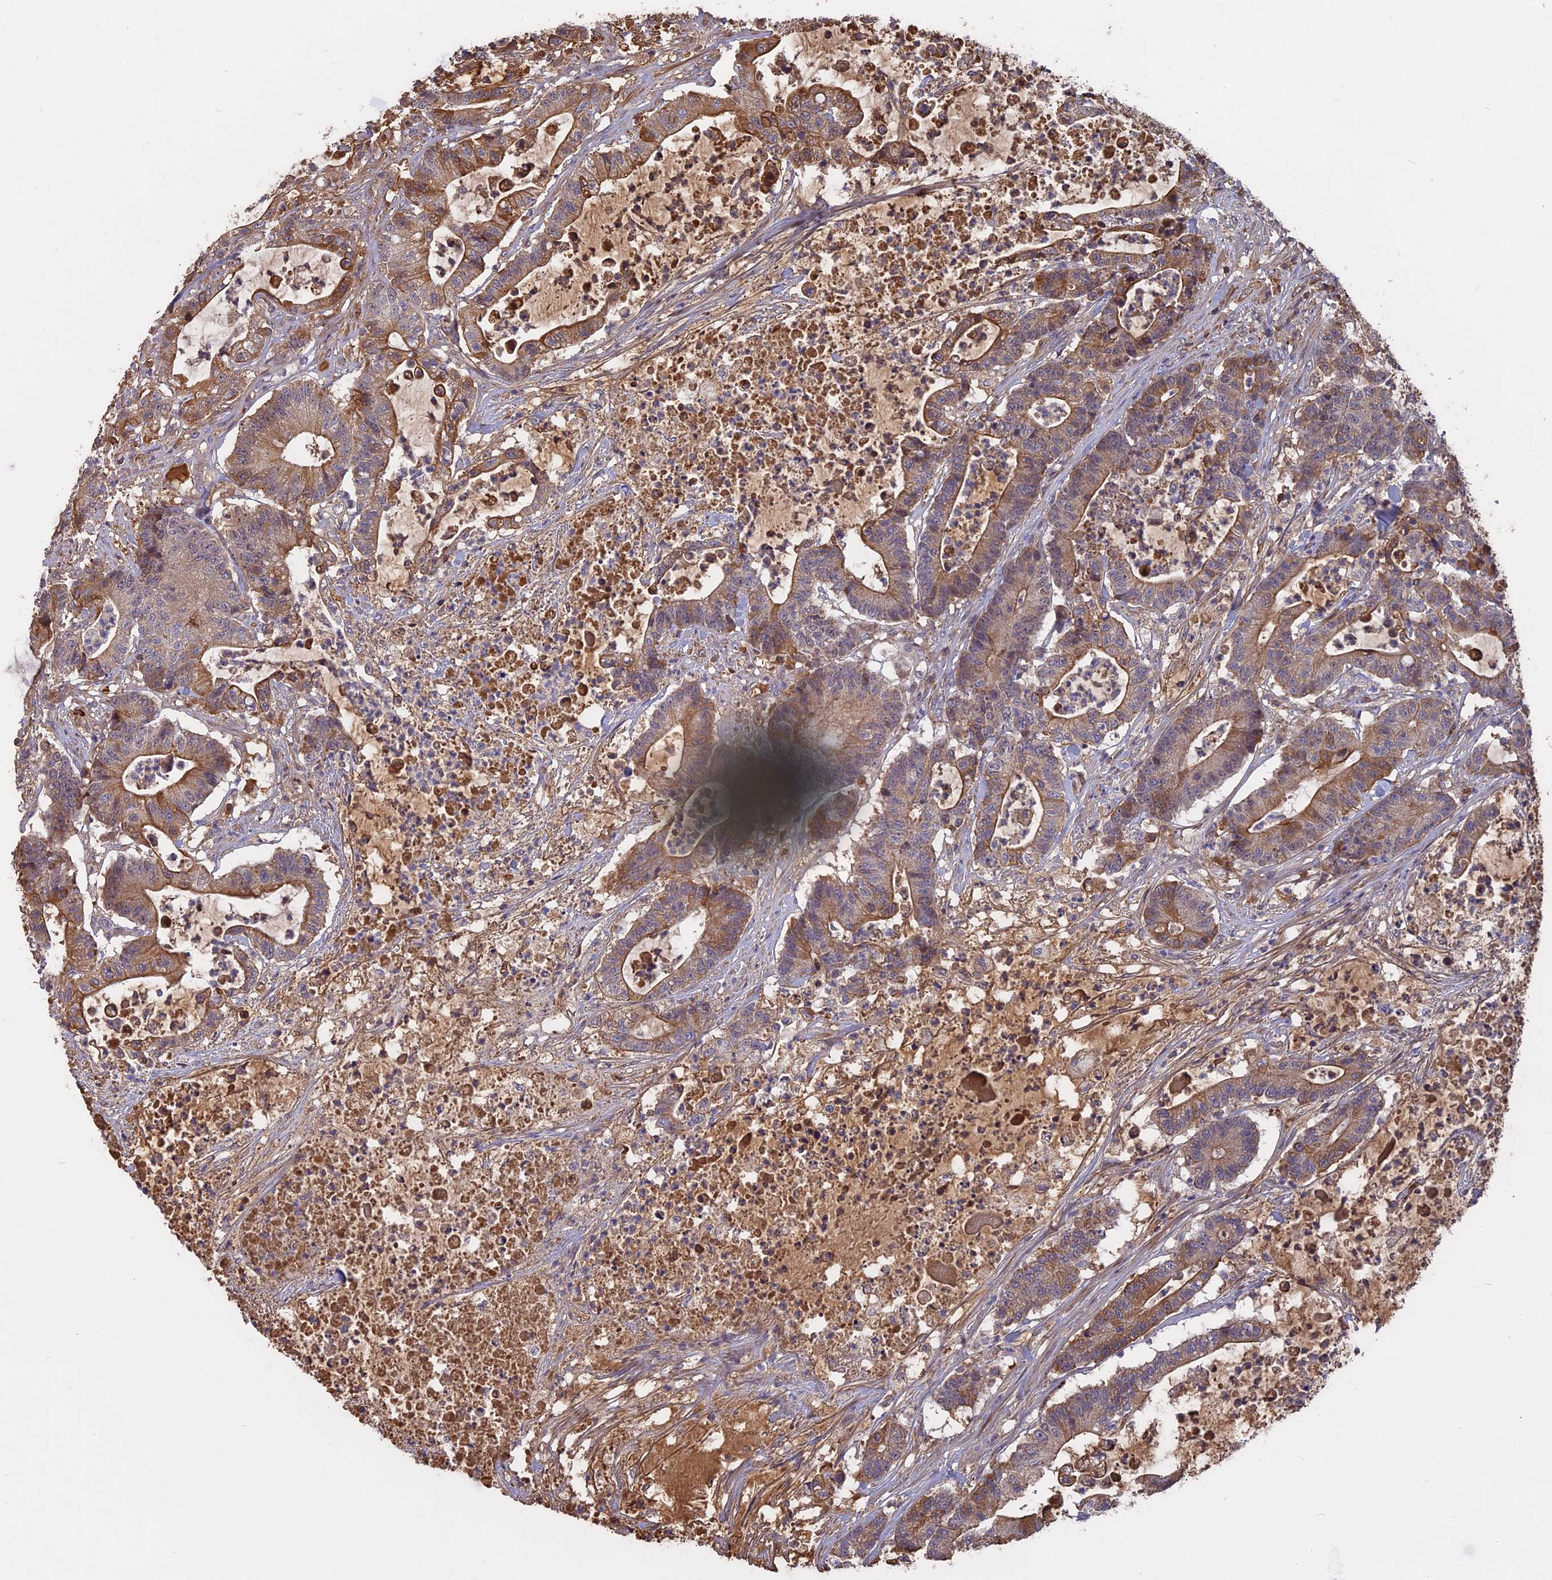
{"staining": {"intensity": "moderate", "quantity": ">75%", "location": "cytoplasmic/membranous"}, "tissue": "colorectal cancer", "cell_type": "Tumor cells", "image_type": "cancer", "snomed": [{"axis": "morphology", "description": "Adenocarcinoma, NOS"}, {"axis": "topography", "description": "Colon"}], "caption": "Immunohistochemistry (DAB) staining of colorectal cancer displays moderate cytoplasmic/membranous protein staining in about >75% of tumor cells. (IHC, brightfield microscopy, high magnification).", "gene": "ERMAP", "patient": {"sex": "female", "age": 84}}